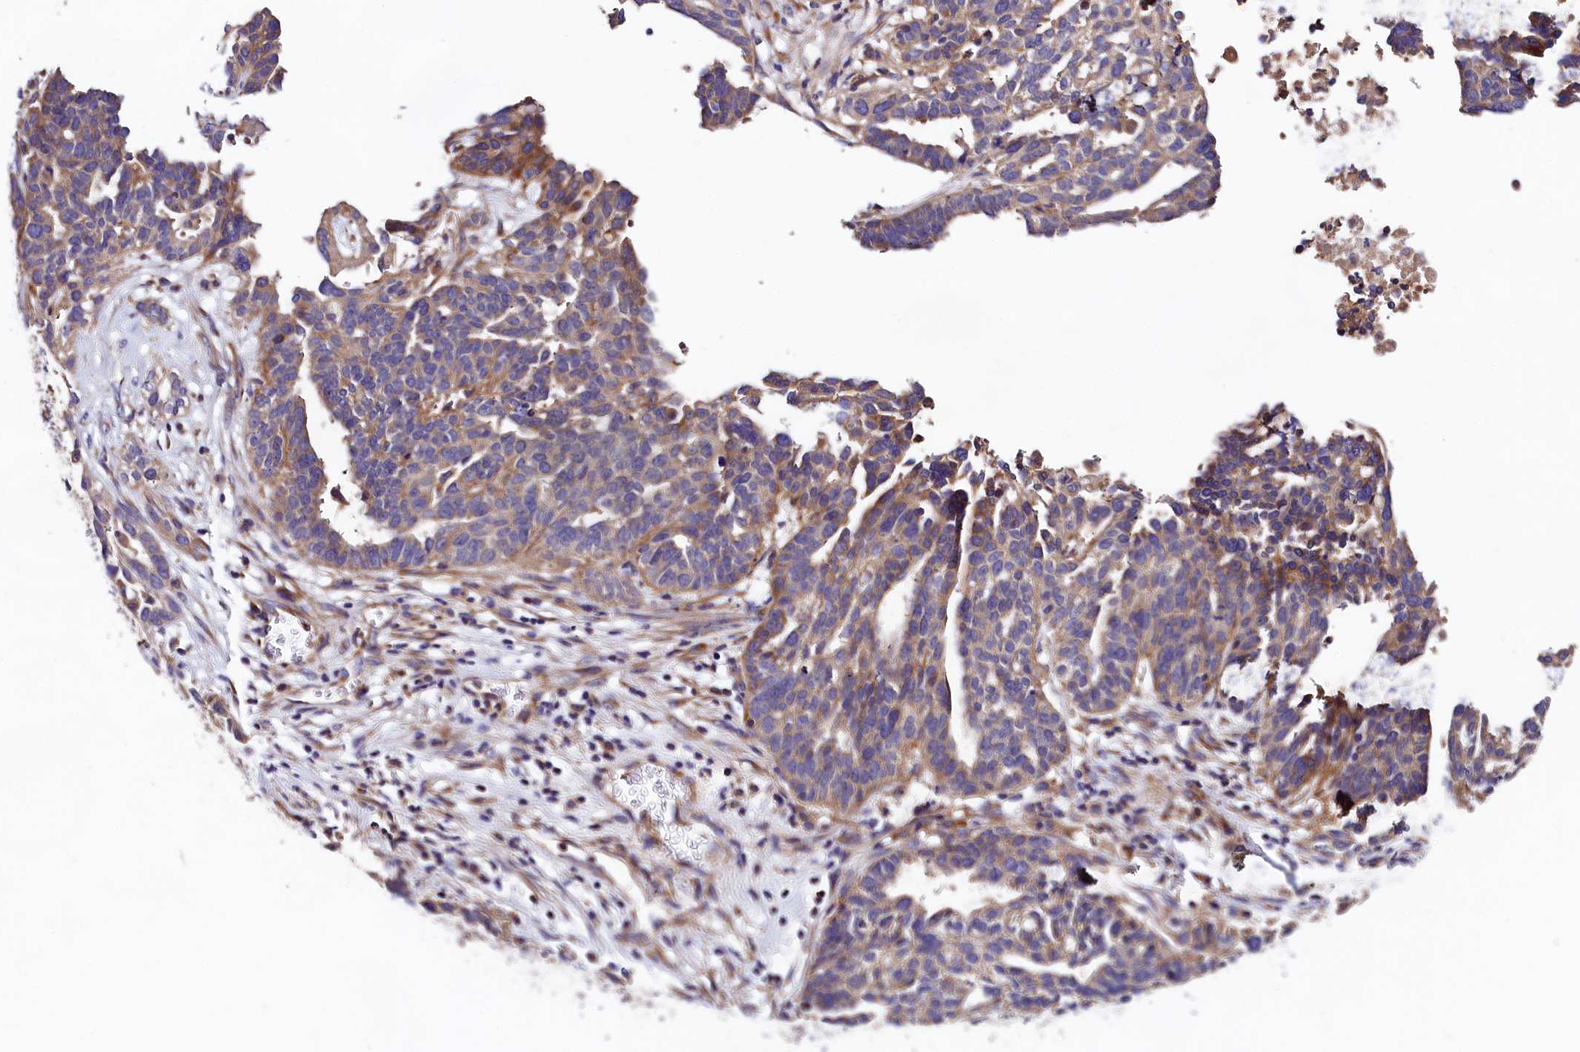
{"staining": {"intensity": "moderate", "quantity": "<25%", "location": "cytoplasmic/membranous"}, "tissue": "ovarian cancer", "cell_type": "Tumor cells", "image_type": "cancer", "snomed": [{"axis": "morphology", "description": "Cystadenocarcinoma, serous, NOS"}, {"axis": "topography", "description": "Ovary"}], "caption": "Ovarian cancer (serous cystadenocarcinoma) stained for a protein displays moderate cytoplasmic/membranous positivity in tumor cells.", "gene": "SPG11", "patient": {"sex": "female", "age": 59}}